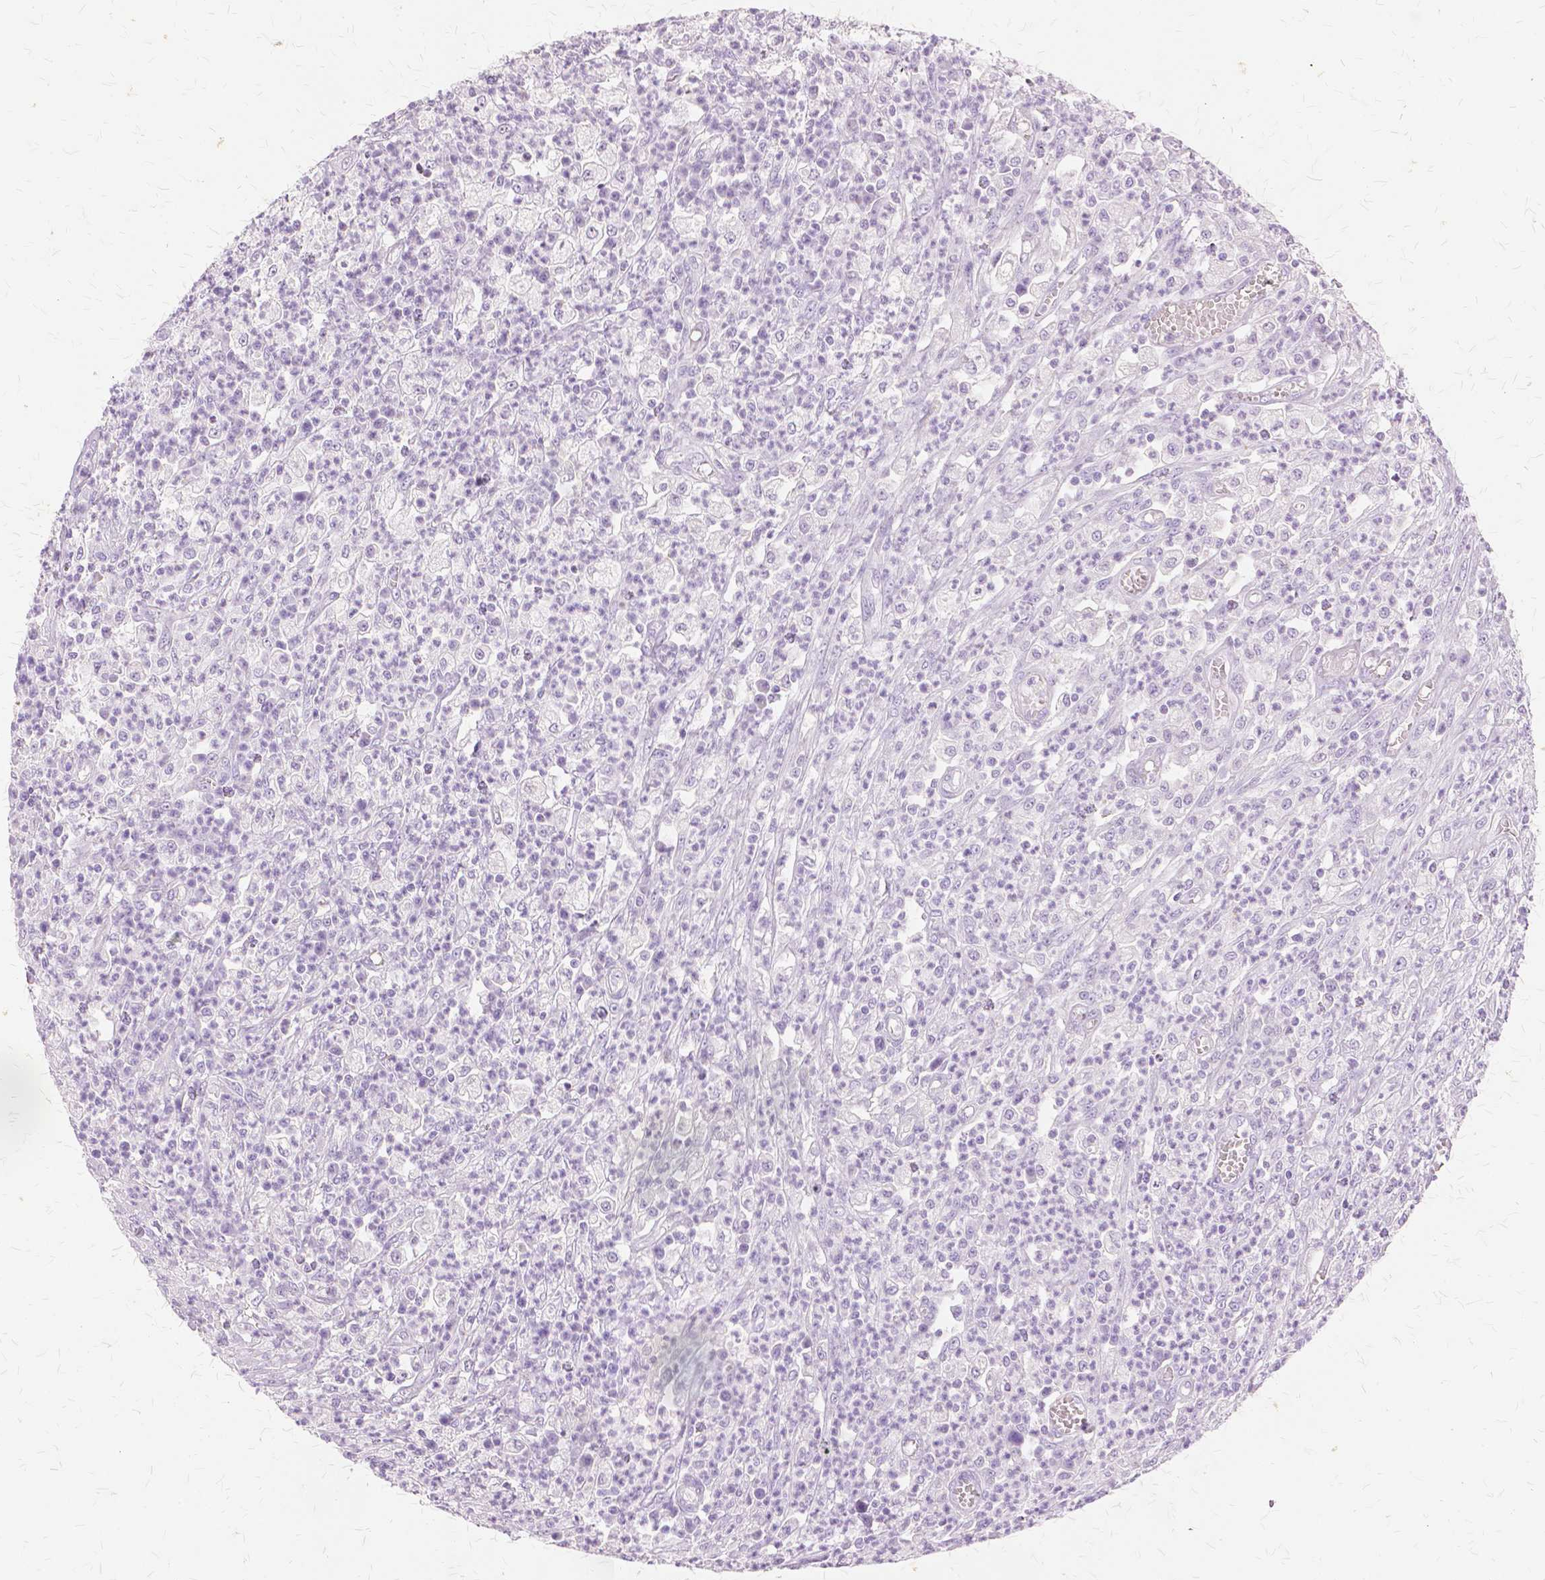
{"staining": {"intensity": "negative", "quantity": "none", "location": "none"}, "tissue": "colorectal cancer", "cell_type": "Tumor cells", "image_type": "cancer", "snomed": [{"axis": "morphology", "description": "Normal tissue, NOS"}, {"axis": "morphology", "description": "Adenocarcinoma, NOS"}, {"axis": "topography", "description": "Colon"}], "caption": "IHC of adenocarcinoma (colorectal) shows no expression in tumor cells.", "gene": "TGM1", "patient": {"sex": "male", "age": 65}}